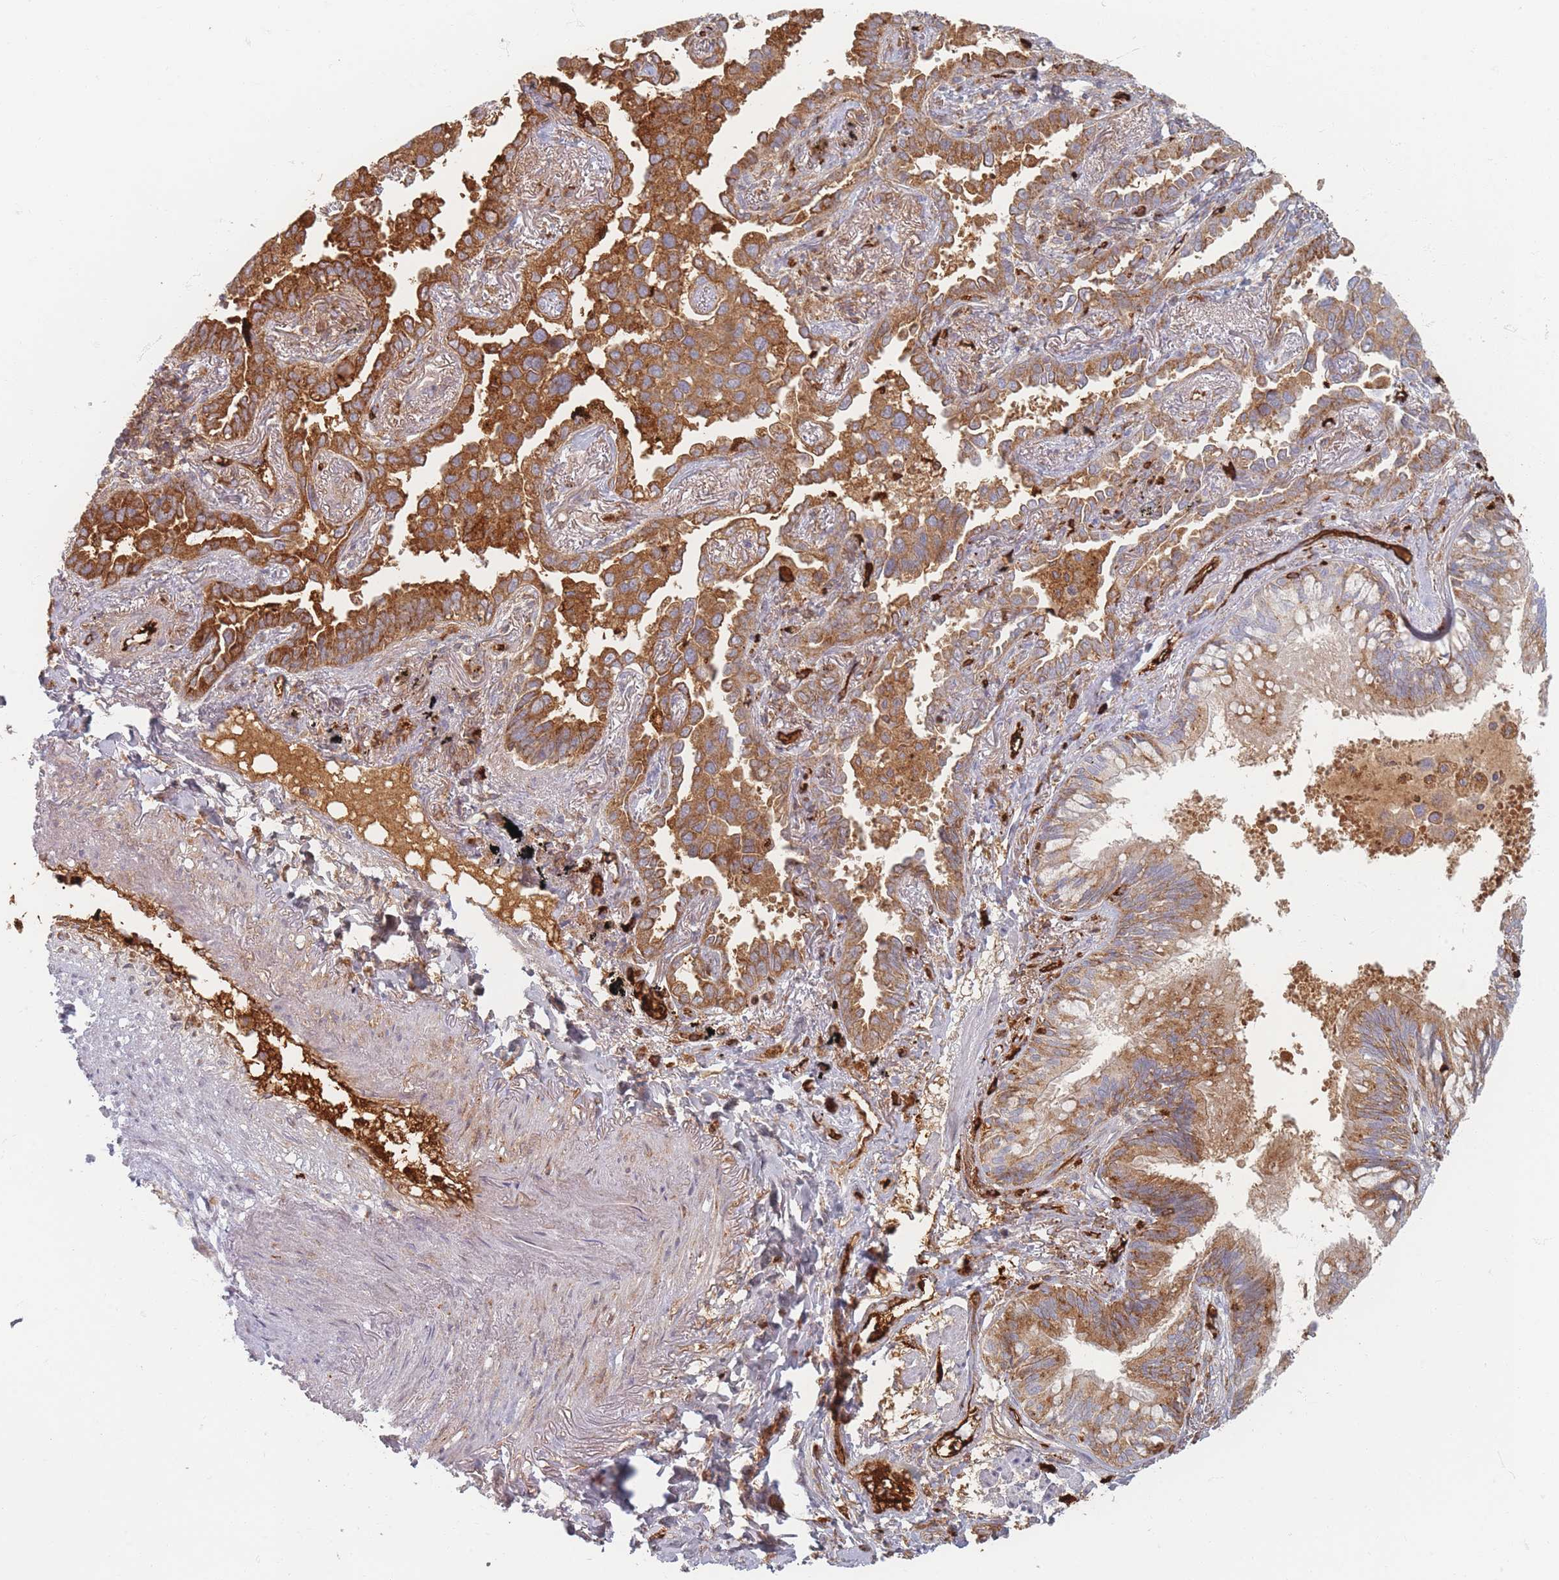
{"staining": {"intensity": "moderate", "quantity": ">75%", "location": "cytoplasmic/membranous"}, "tissue": "lung cancer", "cell_type": "Tumor cells", "image_type": "cancer", "snomed": [{"axis": "morphology", "description": "Adenocarcinoma, NOS"}, {"axis": "topography", "description": "Lung"}], "caption": "The immunohistochemical stain shows moderate cytoplasmic/membranous positivity in tumor cells of lung cancer tissue. (DAB = brown stain, brightfield microscopy at high magnification).", "gene": "SLC2A6", "patient": {"sex": "male", "age": 67}}